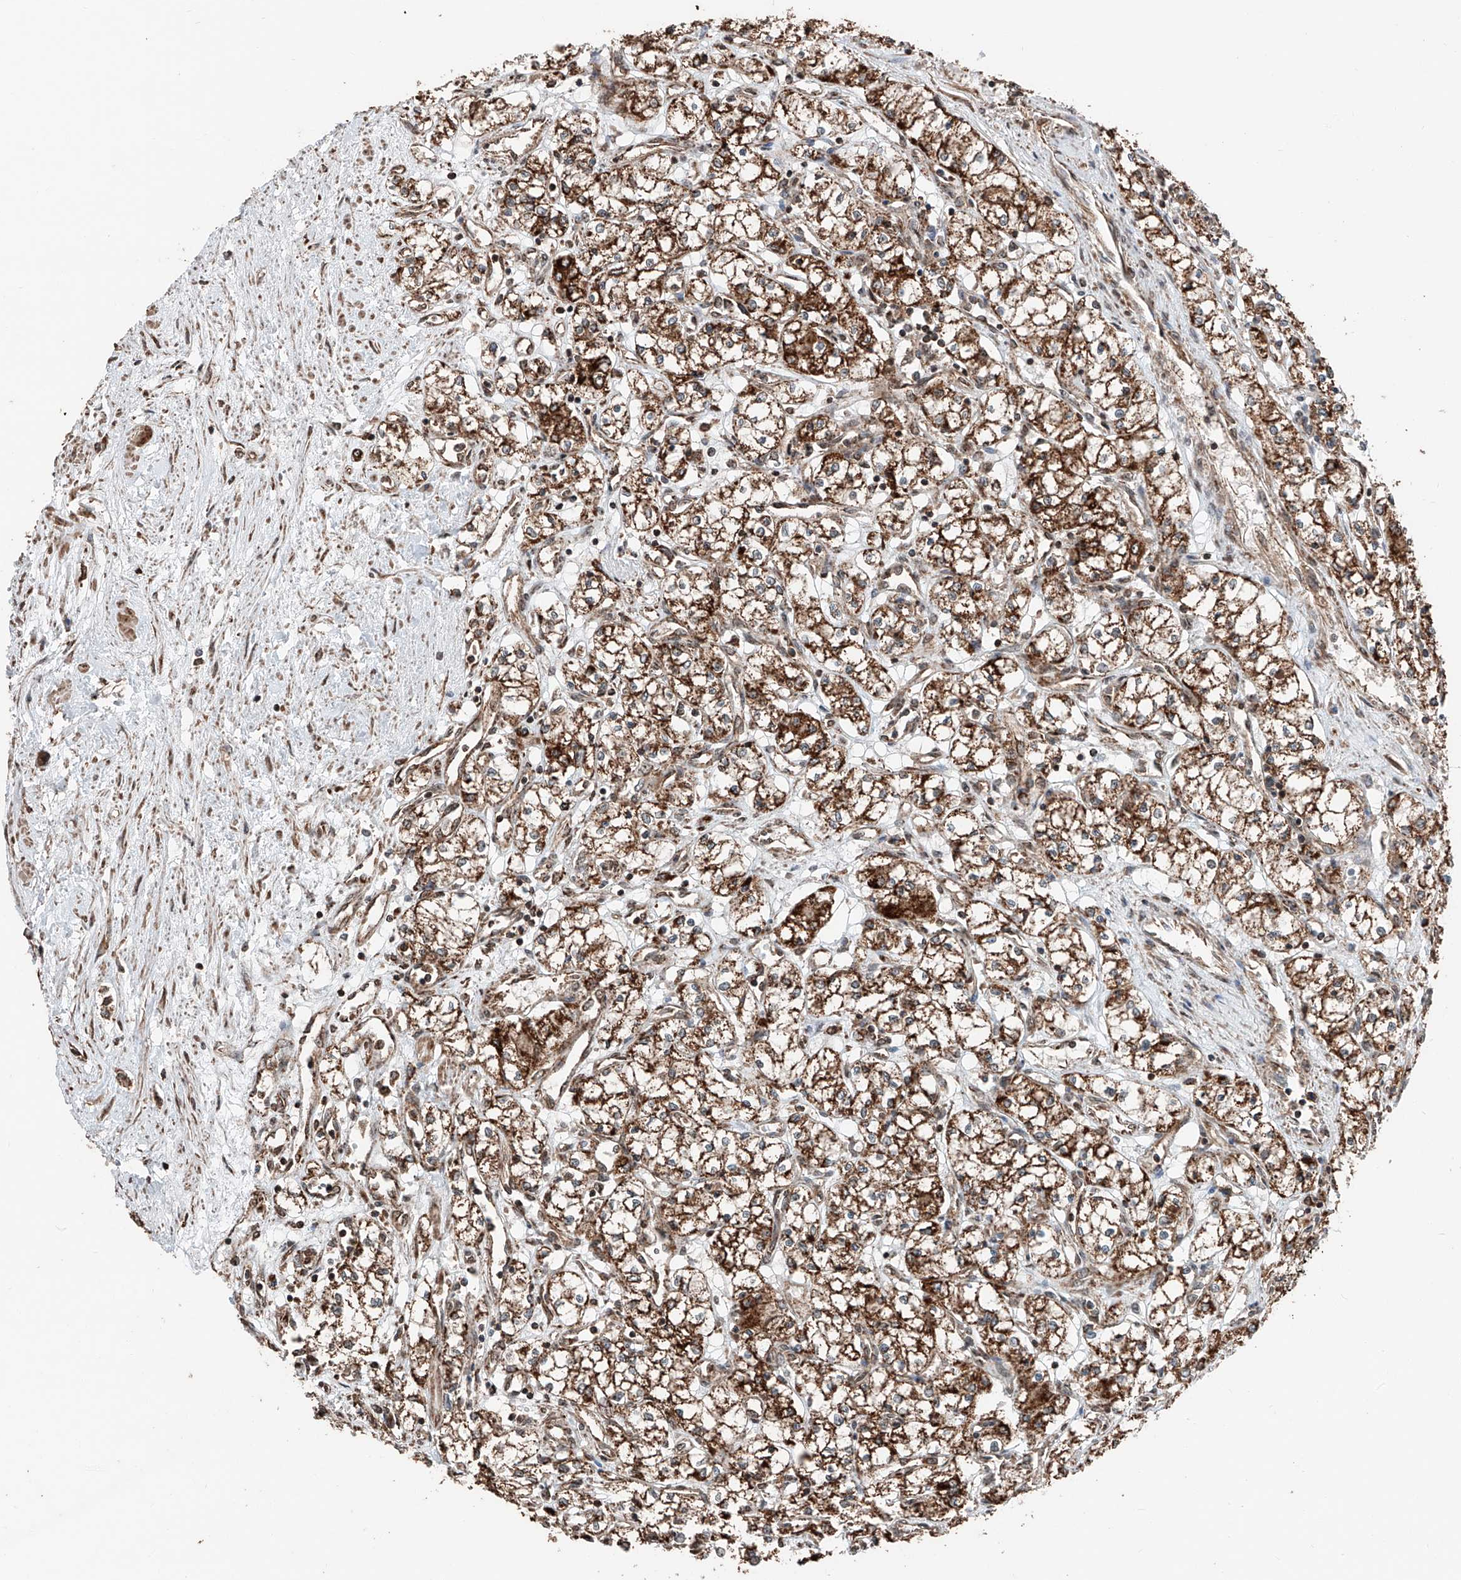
{"staining": {"intensity": "strong", "quantity": ">75%", "location": "cytoplasmic/membranous"}, "tissue": "renal cancer", "cell_type": "Tumor cells", "image_type": "cancer", "snomed": [{"axis": "morphology", "description": "Adenocarcinoma, NOS"}, {"axis": "topography", "description": "Kidney"}], "caption": "Human renal cancer (adenocarcinoma) stained for a protein (brown) displays strong cytoplasmic/membranous positive staining in about >75% of tumor cells.", "gene": "ZNF445", "patient": {"sex": "male", "age": 59}}